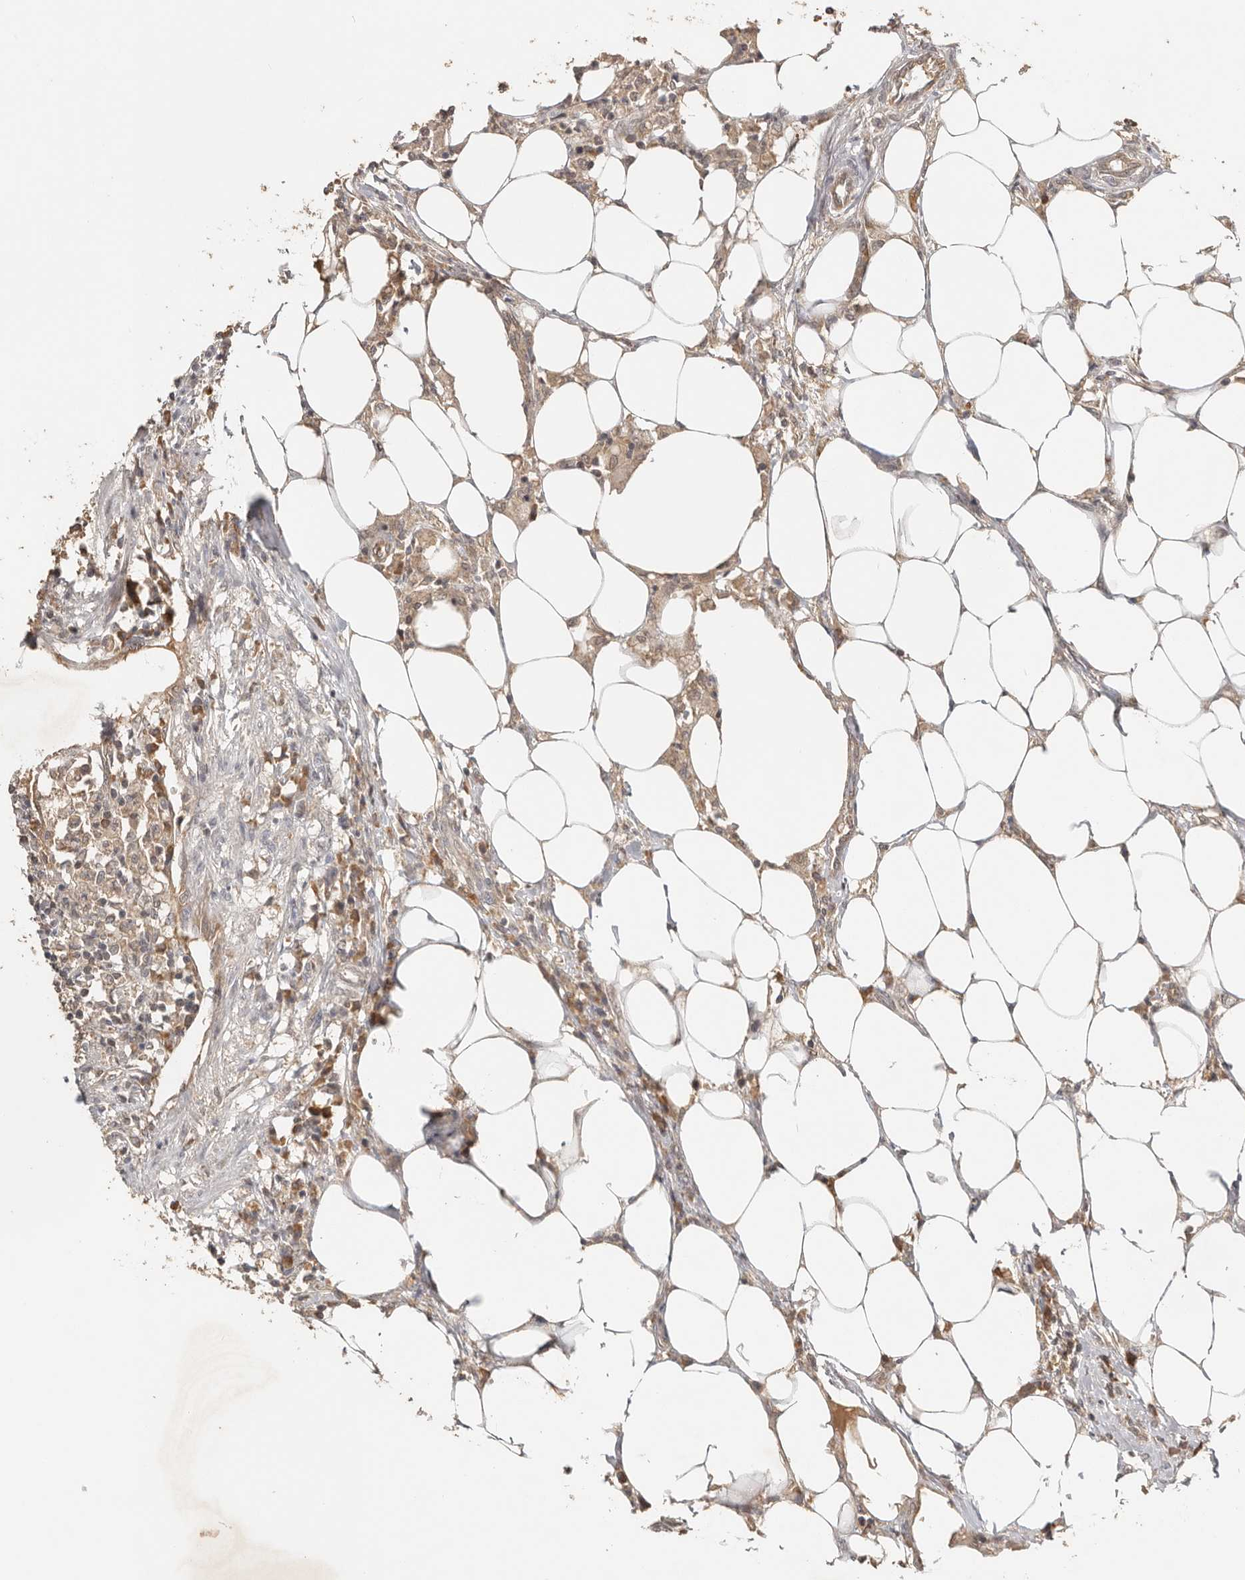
{"staining": {"intensity": "moderate", "quantity": "25%-75%", "location": "cytoplasmic/membranous"}, "tissue": "colorectal cancer", "cell_type": "Tumor cells", "image_type": "cancer", "snomed": [{"axis": "morphology", "description": "Adenocarcinoma, NOS"}, {"axis": "topography", "description": "Colon"}], "caption": "Immunohistochemistry (IHC) micrograph of neoplastic tissue: human adenocarcinoma (colorectal) stained using immunohistochemistry (IHC) demonstrates medium levels of moderate protein expression localized specifically in the cytoplasmic/membranous of tumor cells, appearing as a cytoplasmic/membranous brown color.", "gene": "SEC14L1", "patient": {"sex": "male", "age": 71}}